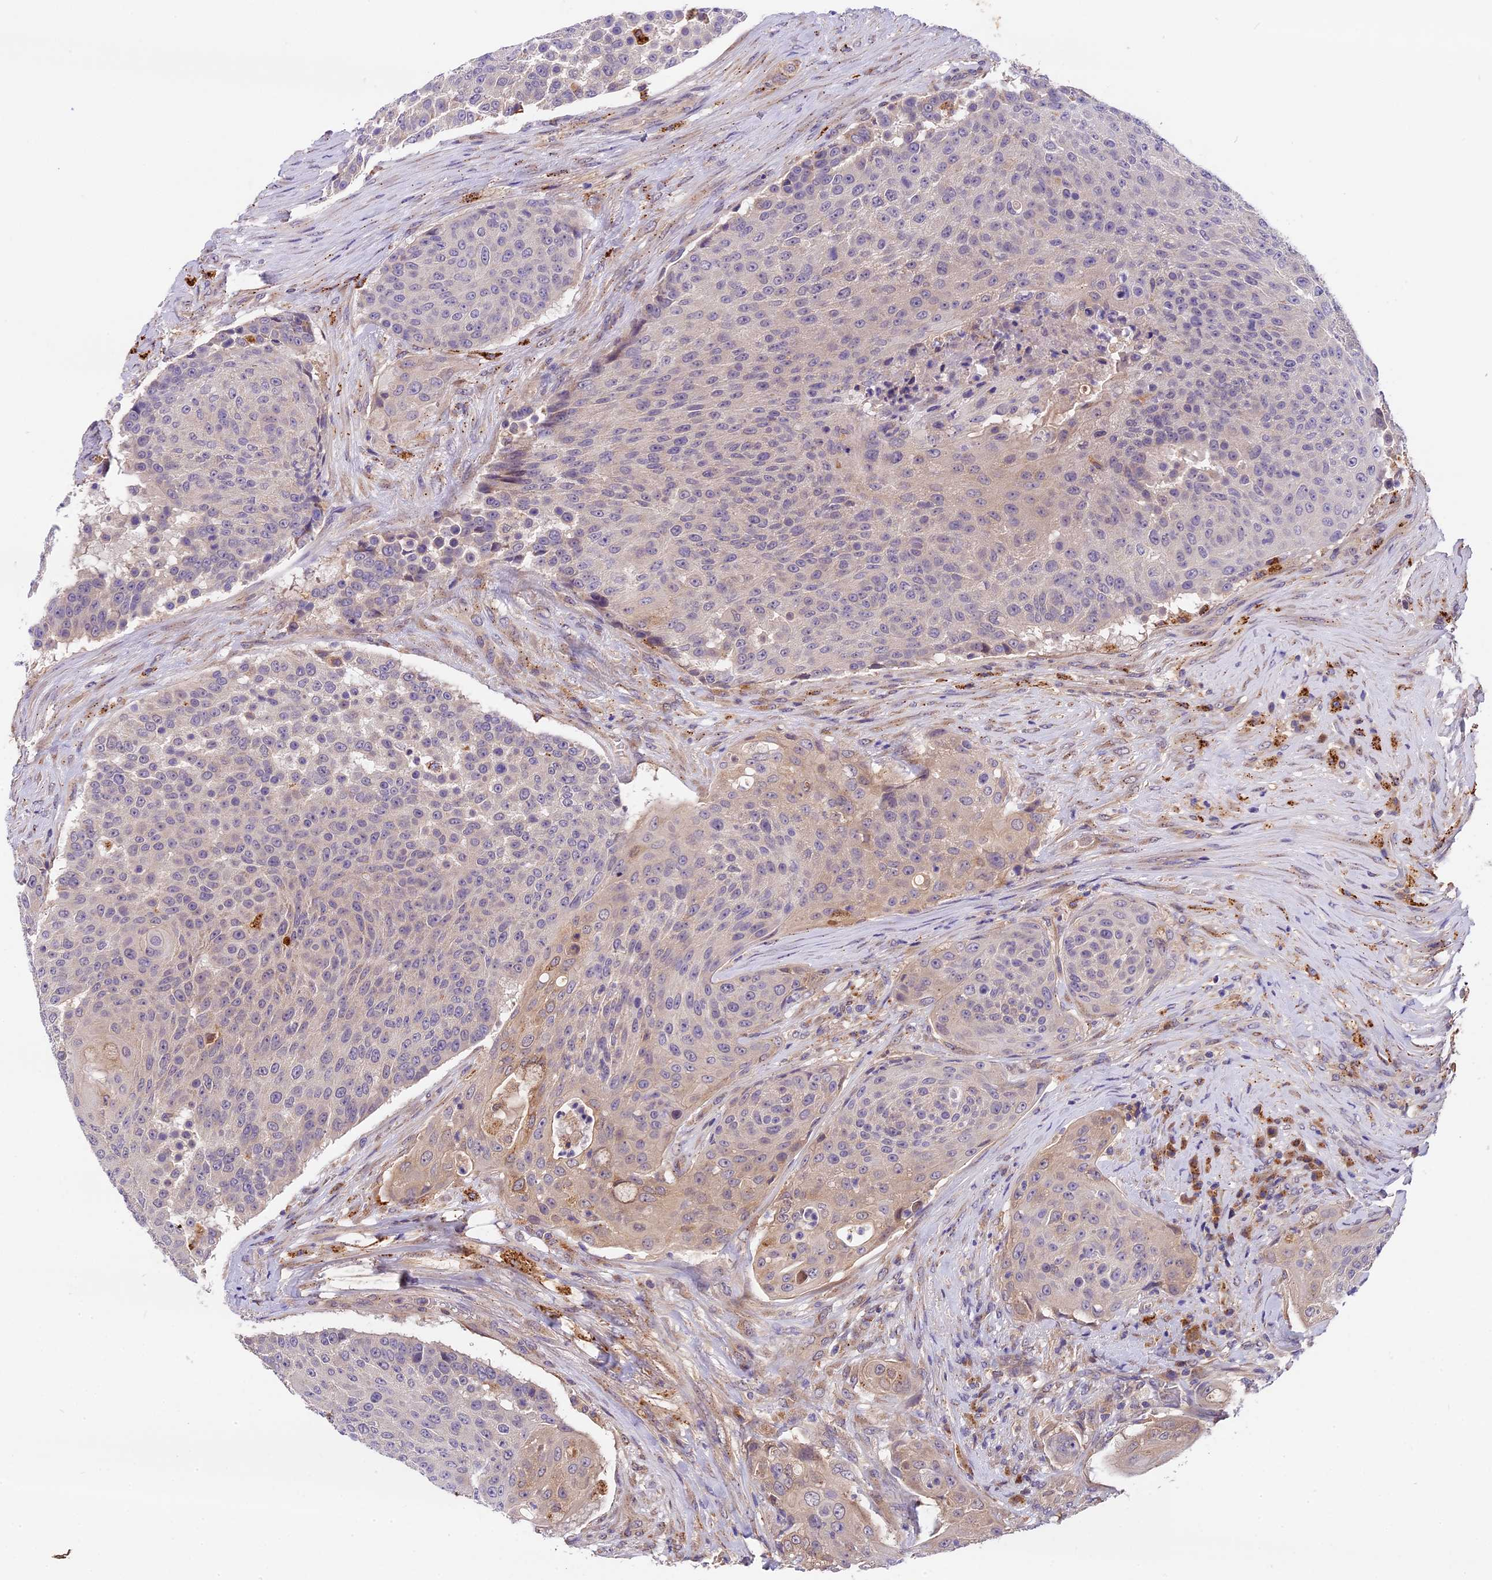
{"staining": {"intensity": "weak", "quantity": "<25%", "location": "cytoplasmic/membranous"}, "tissue": "urothelial cancer", "cell_type": "Tumor cells", "image_type": "cancer", "snomed": [{"axis": "morphology", "description": "Urothelial carcinoma, High grade"}, {"axis": "topography", "description": "Urinary bladder"}], "caption": "Immunohistochemical staining of urothelial carcinoma (high-grade) shows no significant expression in tumor cells.", "gene": "COPE", "patient": {"sex": "female", "age": 63}}